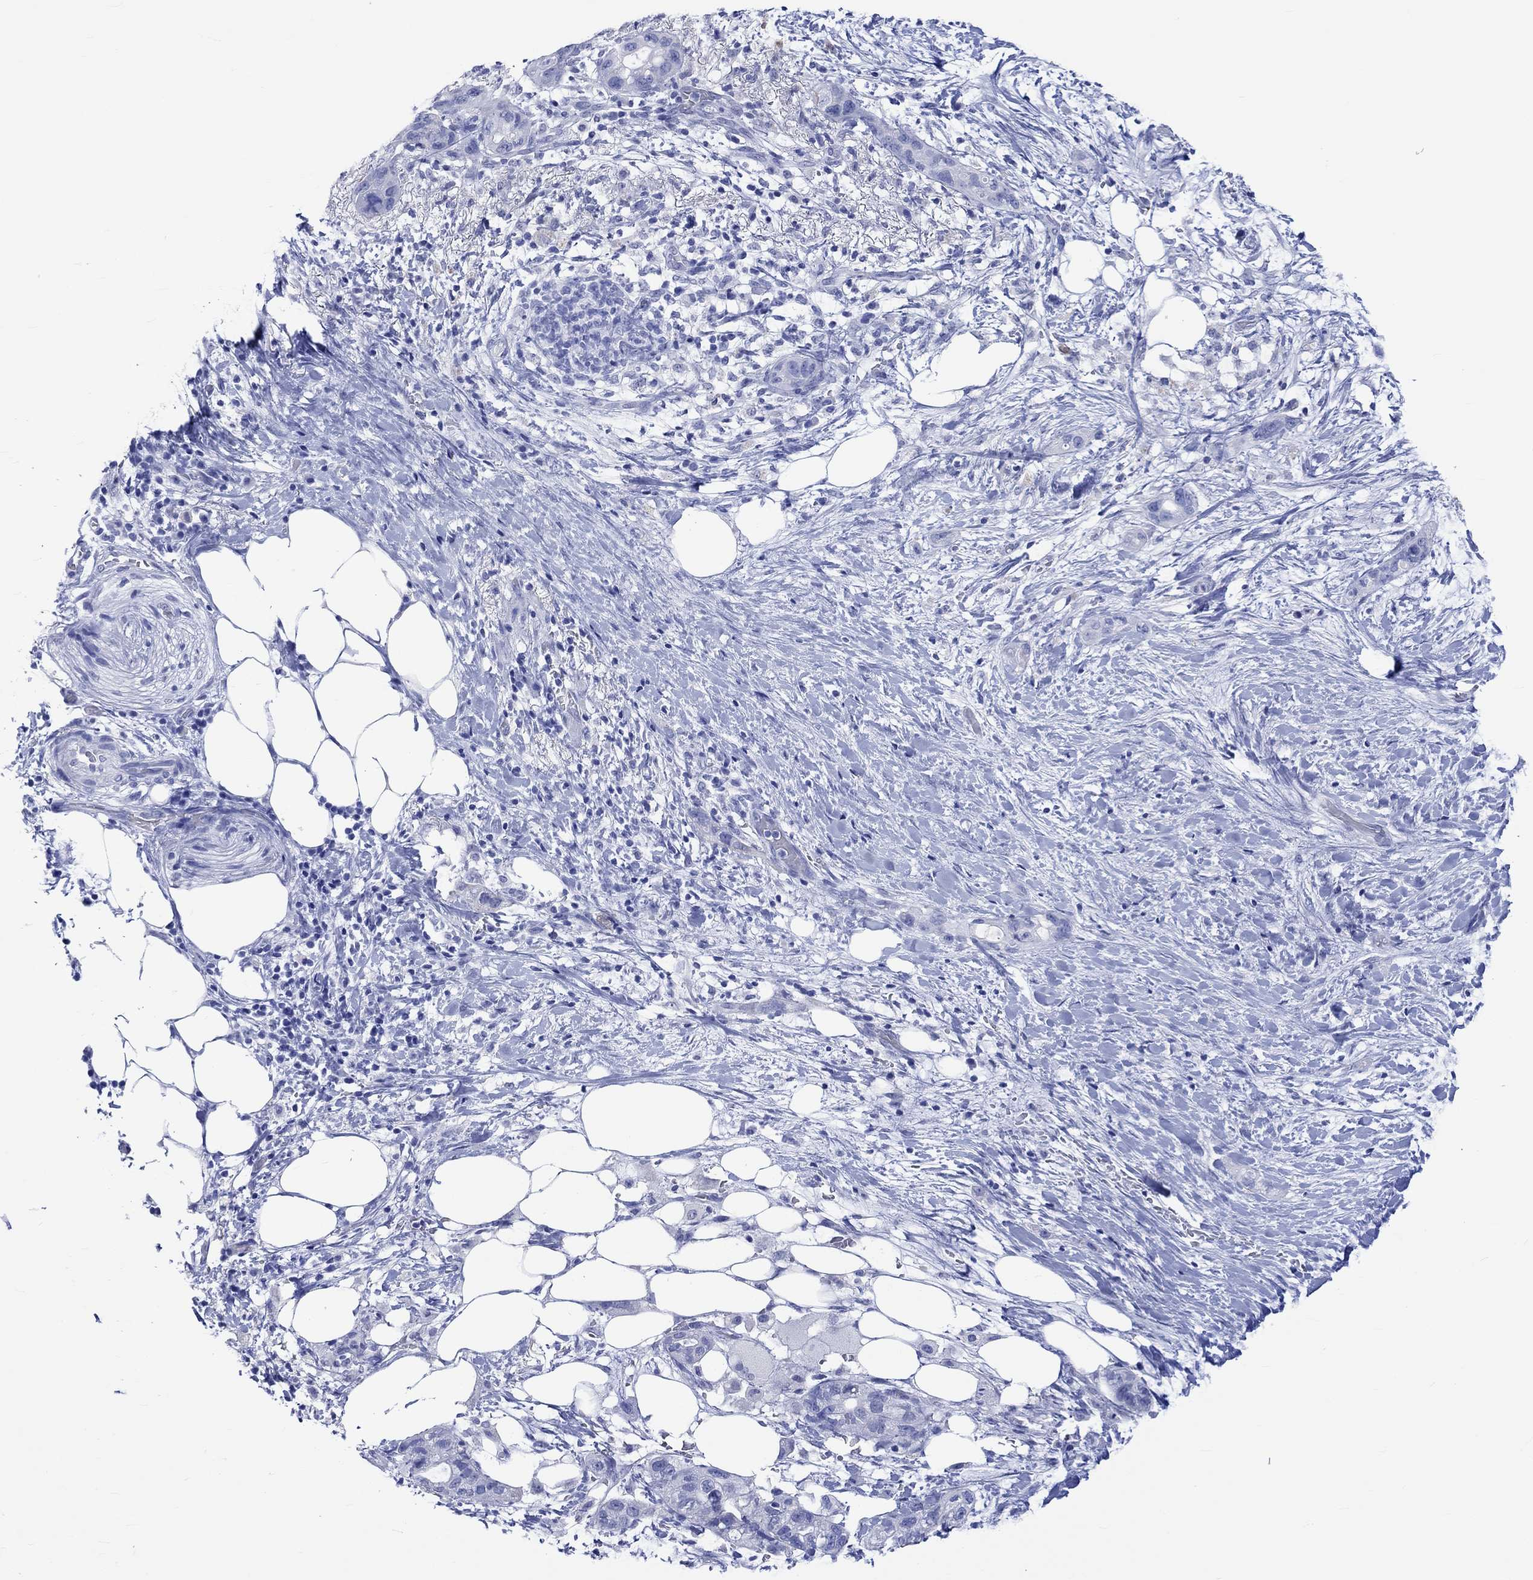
{"staining": {"intensity": "moderate", "quantity": "<25%", "location": "cytoplasmic/membranous"}, "tissue": "pancreatic cancer", "cell_type": "Tumor cells", "image_type": "cancer", "snomed": [{"axis": "morphology", "description": "Adenocarcinoma, NOS"}, {"axis": "topography", "description": "Pancreas"}], "caption": "Approximately <25% of tumor cells in human adenocarcinoma (pancreatic) exhibit moderate cytoplasmic/membranous protein positivity as visualized by brown immunohistochemical staining.", "gene": "KLHL33", "patient": {"sex": "female", "age": 72}}